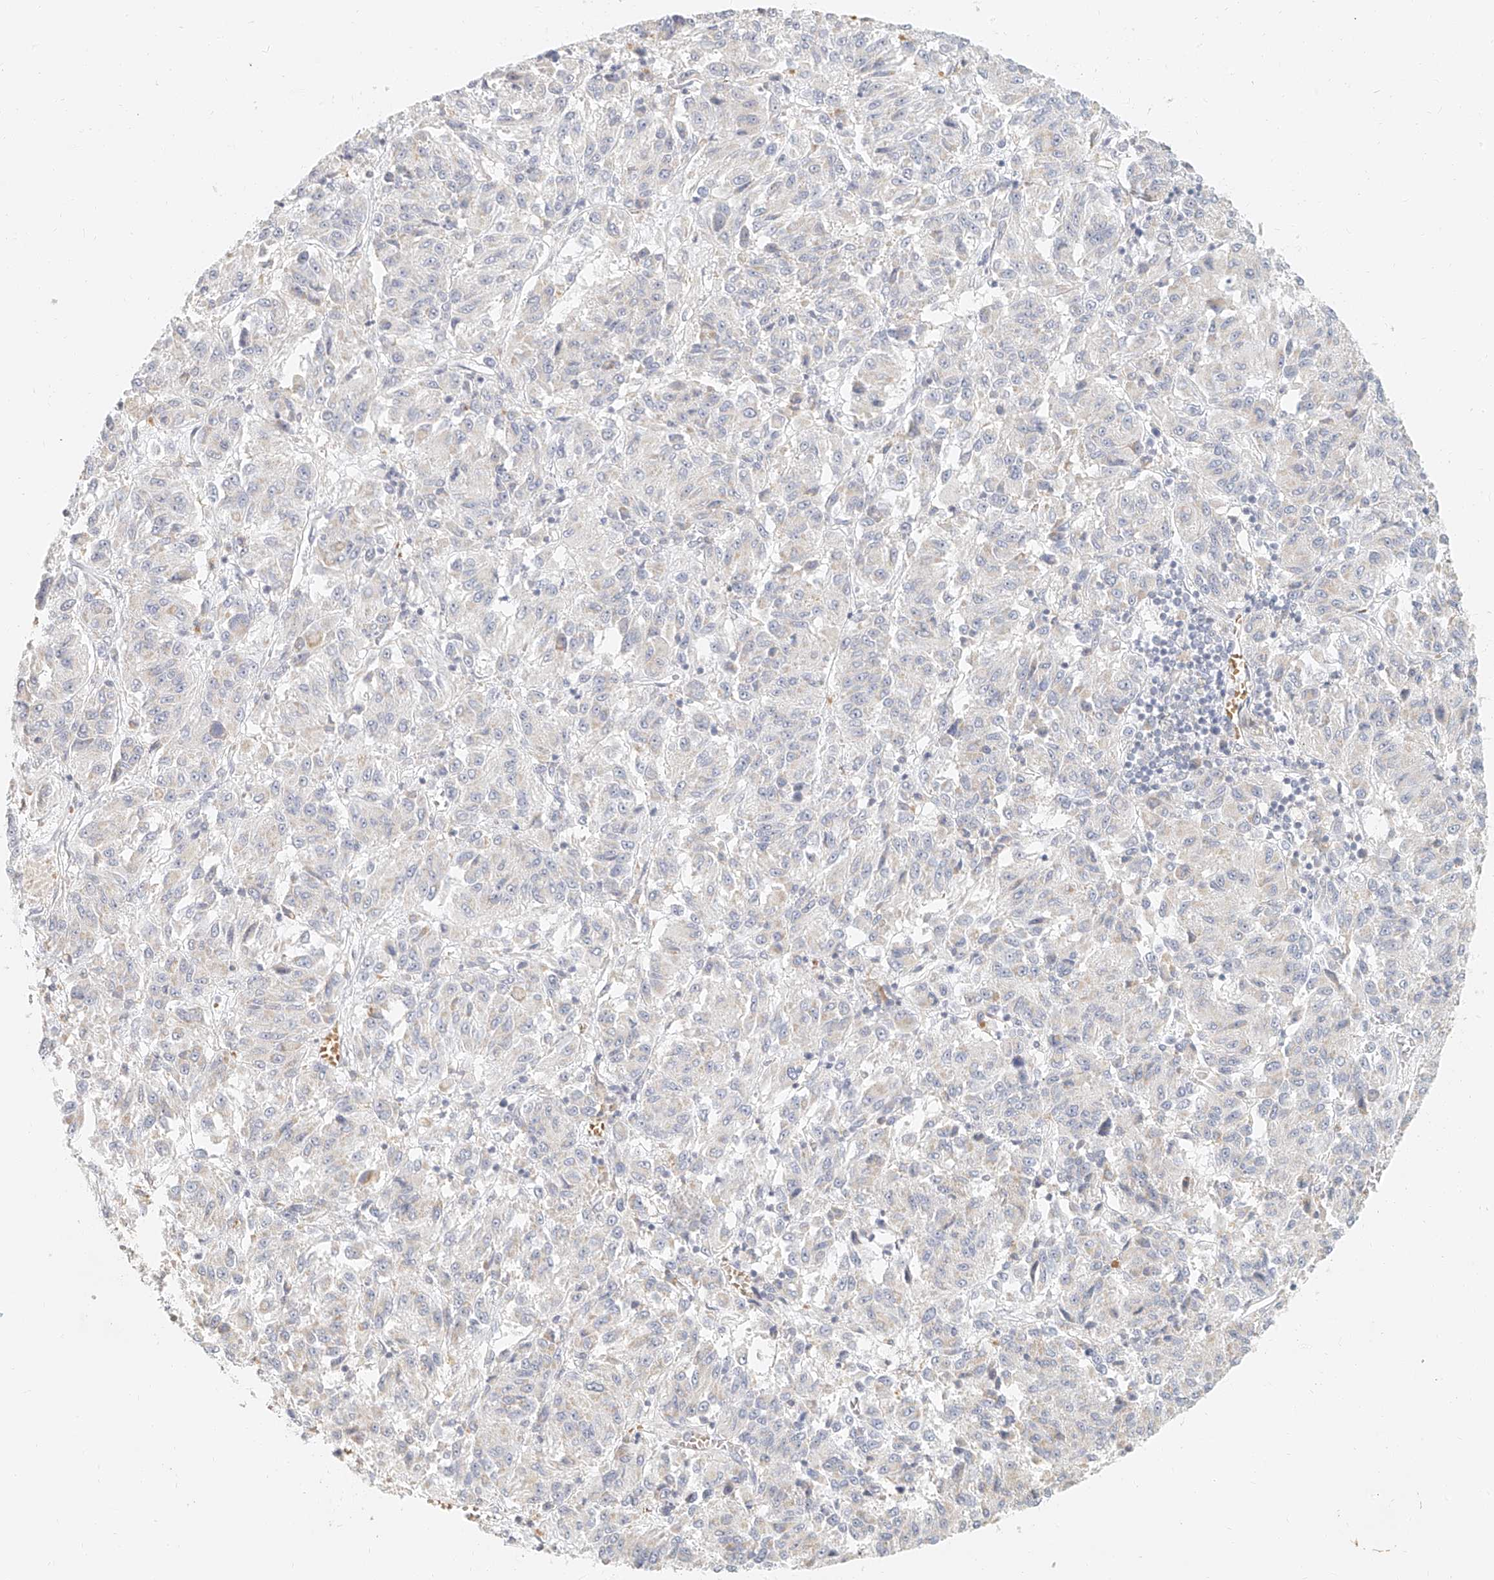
{"staining": {"intensity": "negative", "quantity": "none", "location": "none"}, "tissue": "melanoma", "cell_type": "Tumor cells", "image_type": "cancer", "snomed": [{"axis": "morphology", "description": "Malignant melanoma, Metastatic site"}, {"axis": "topography", "description": "Lung"}], "caption": "This is a micrograph of immunohistochemistry (IHC) staining of melanoma, which shows no expression in tumor cells.", "gene": "CXorf58", "patient": {"sex": "male", "age": 64}}